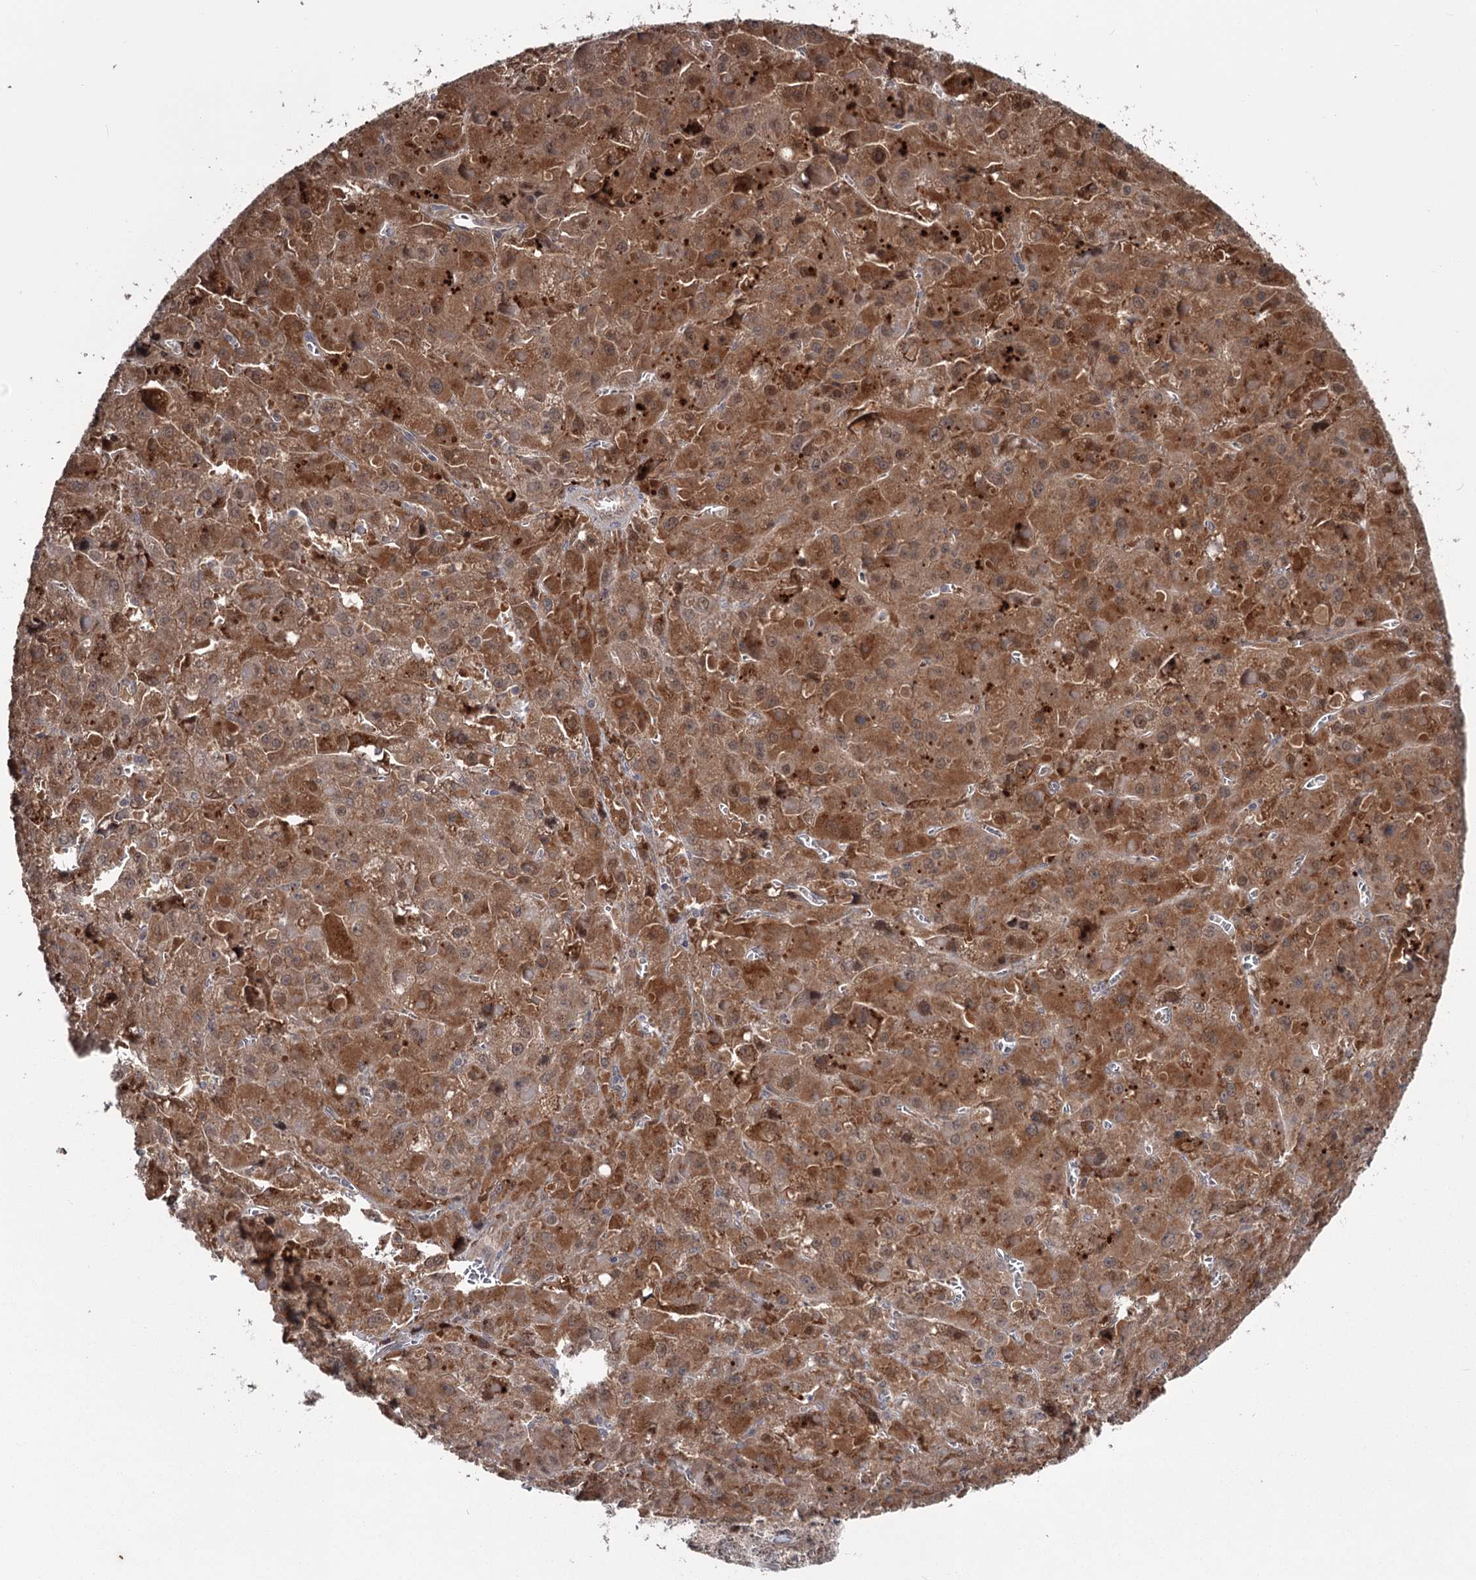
{"staining": {"intensity": "moderate", "quantity": ">75%", "location": "cytoplasmic/membranous"}, "tissue": "liver cancer", "cell_type": "Tumor cells", "image_type": "cancer", "snomed": [{"axis": "morphology", "description": "Carcinoma, Hepatocellular, NOS"}, {"axis": "topography", "description": "Liver"}], "caption": "Immunohistochemical staining of liver cancer (hepatocellular carcinoma) demonstrates moderate cytoplasmic/membranous protein expression in about >75% of tumor cells.", "gene": "DAO", "patient": {"sex": "female", "age": 73}}